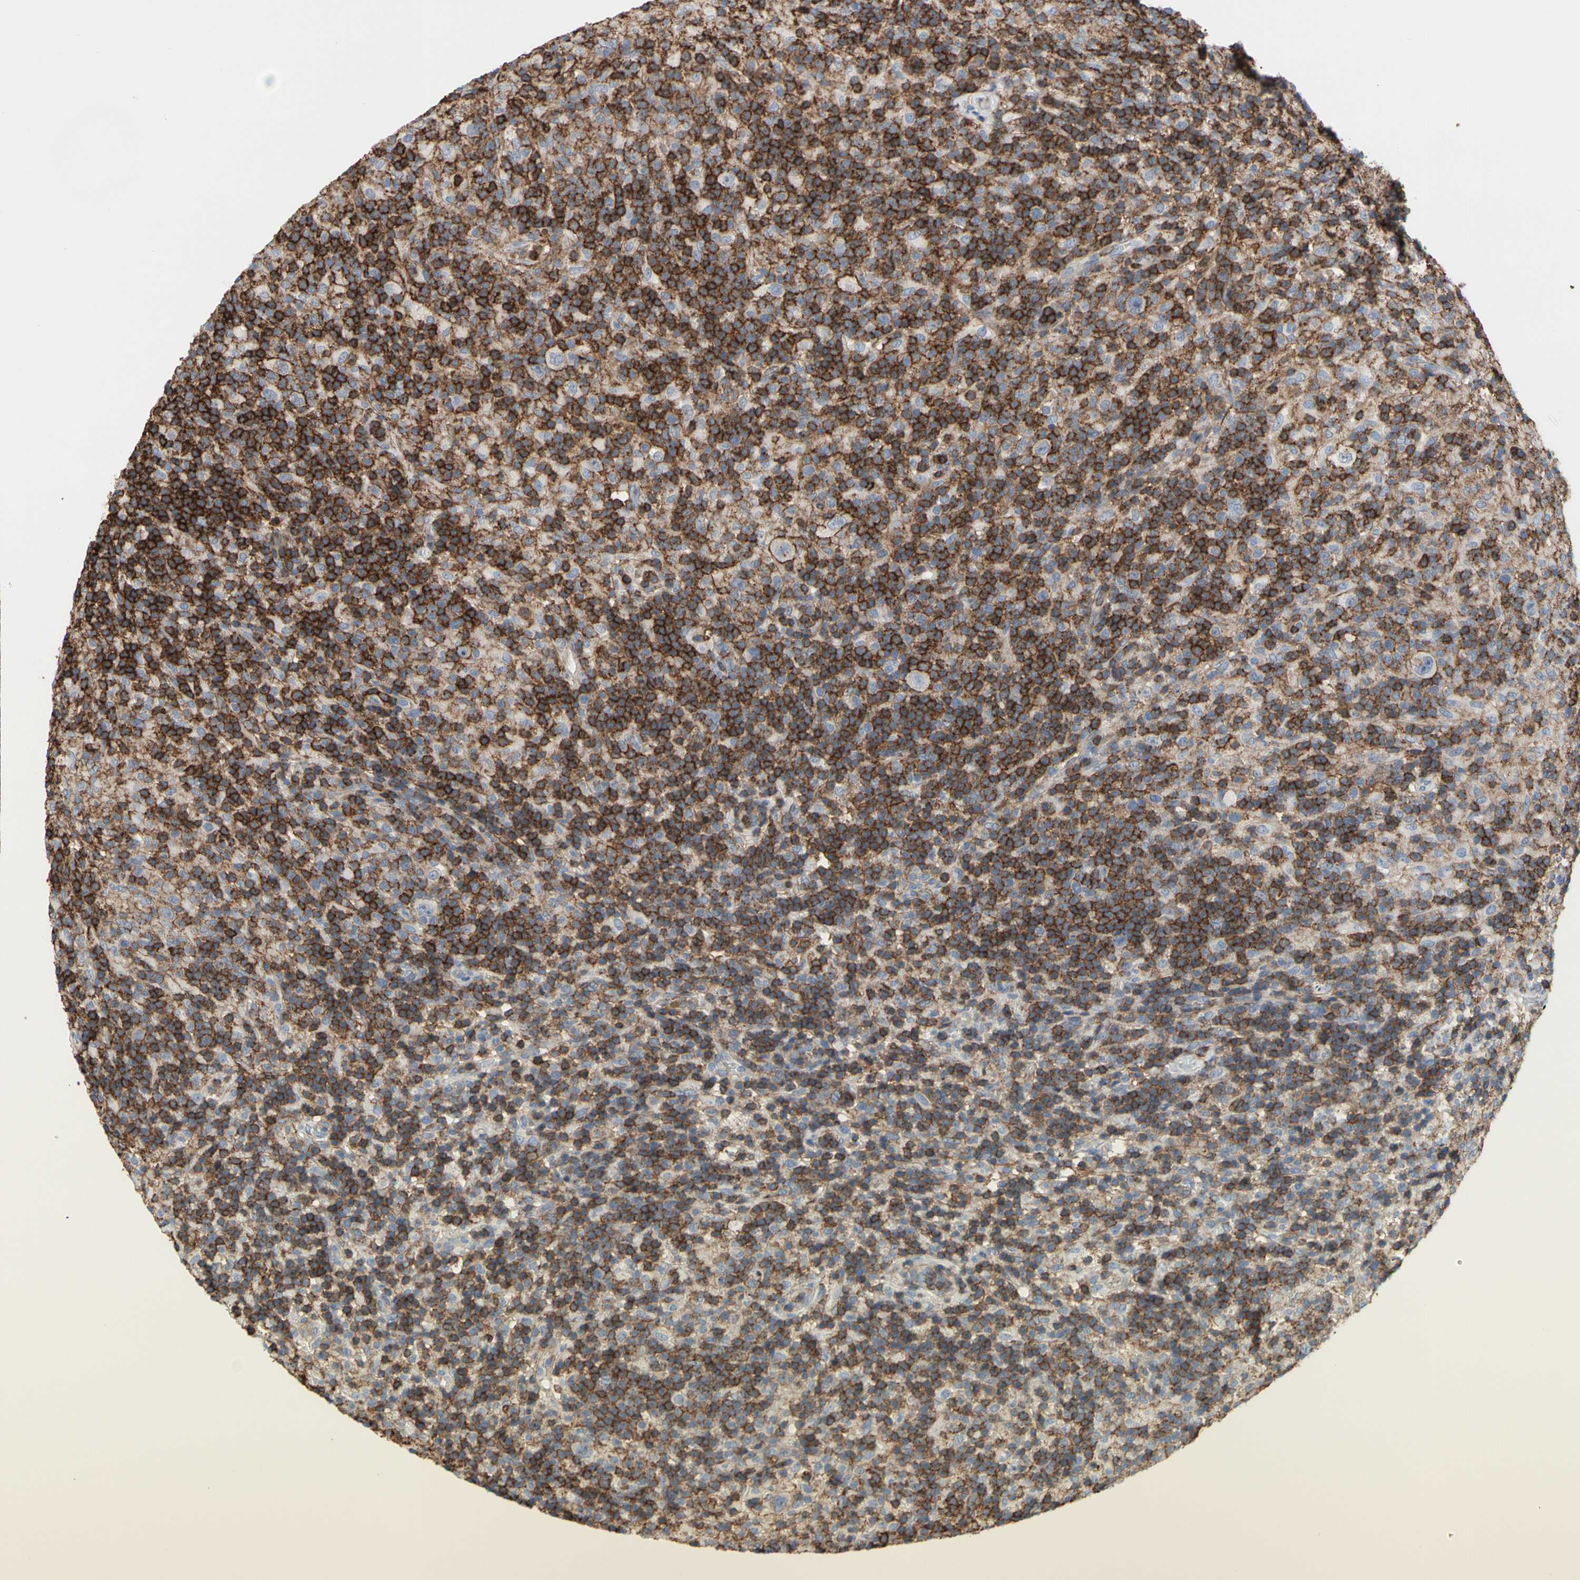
{"staining": {"intensity": "weak", "quantity": ">75%", "location": "cytoplasmic/membranous"}, "tissue": "lymphoma", "cell_type": "Tumor cells", "image_type": "cancer", "snomed": [{"axis": "morphology", "description": "Hodgkin's disease, NOS"}, {"axis": "topography", "description": "Lymph node"}], "caption": "IHC of lymphoma demonstrates low levels of weak cytoplasmic/membranous positivity in about >75% of tumor cells.", "gene": "ANXA6", "patient": {"sex": "male", "age": 70}}